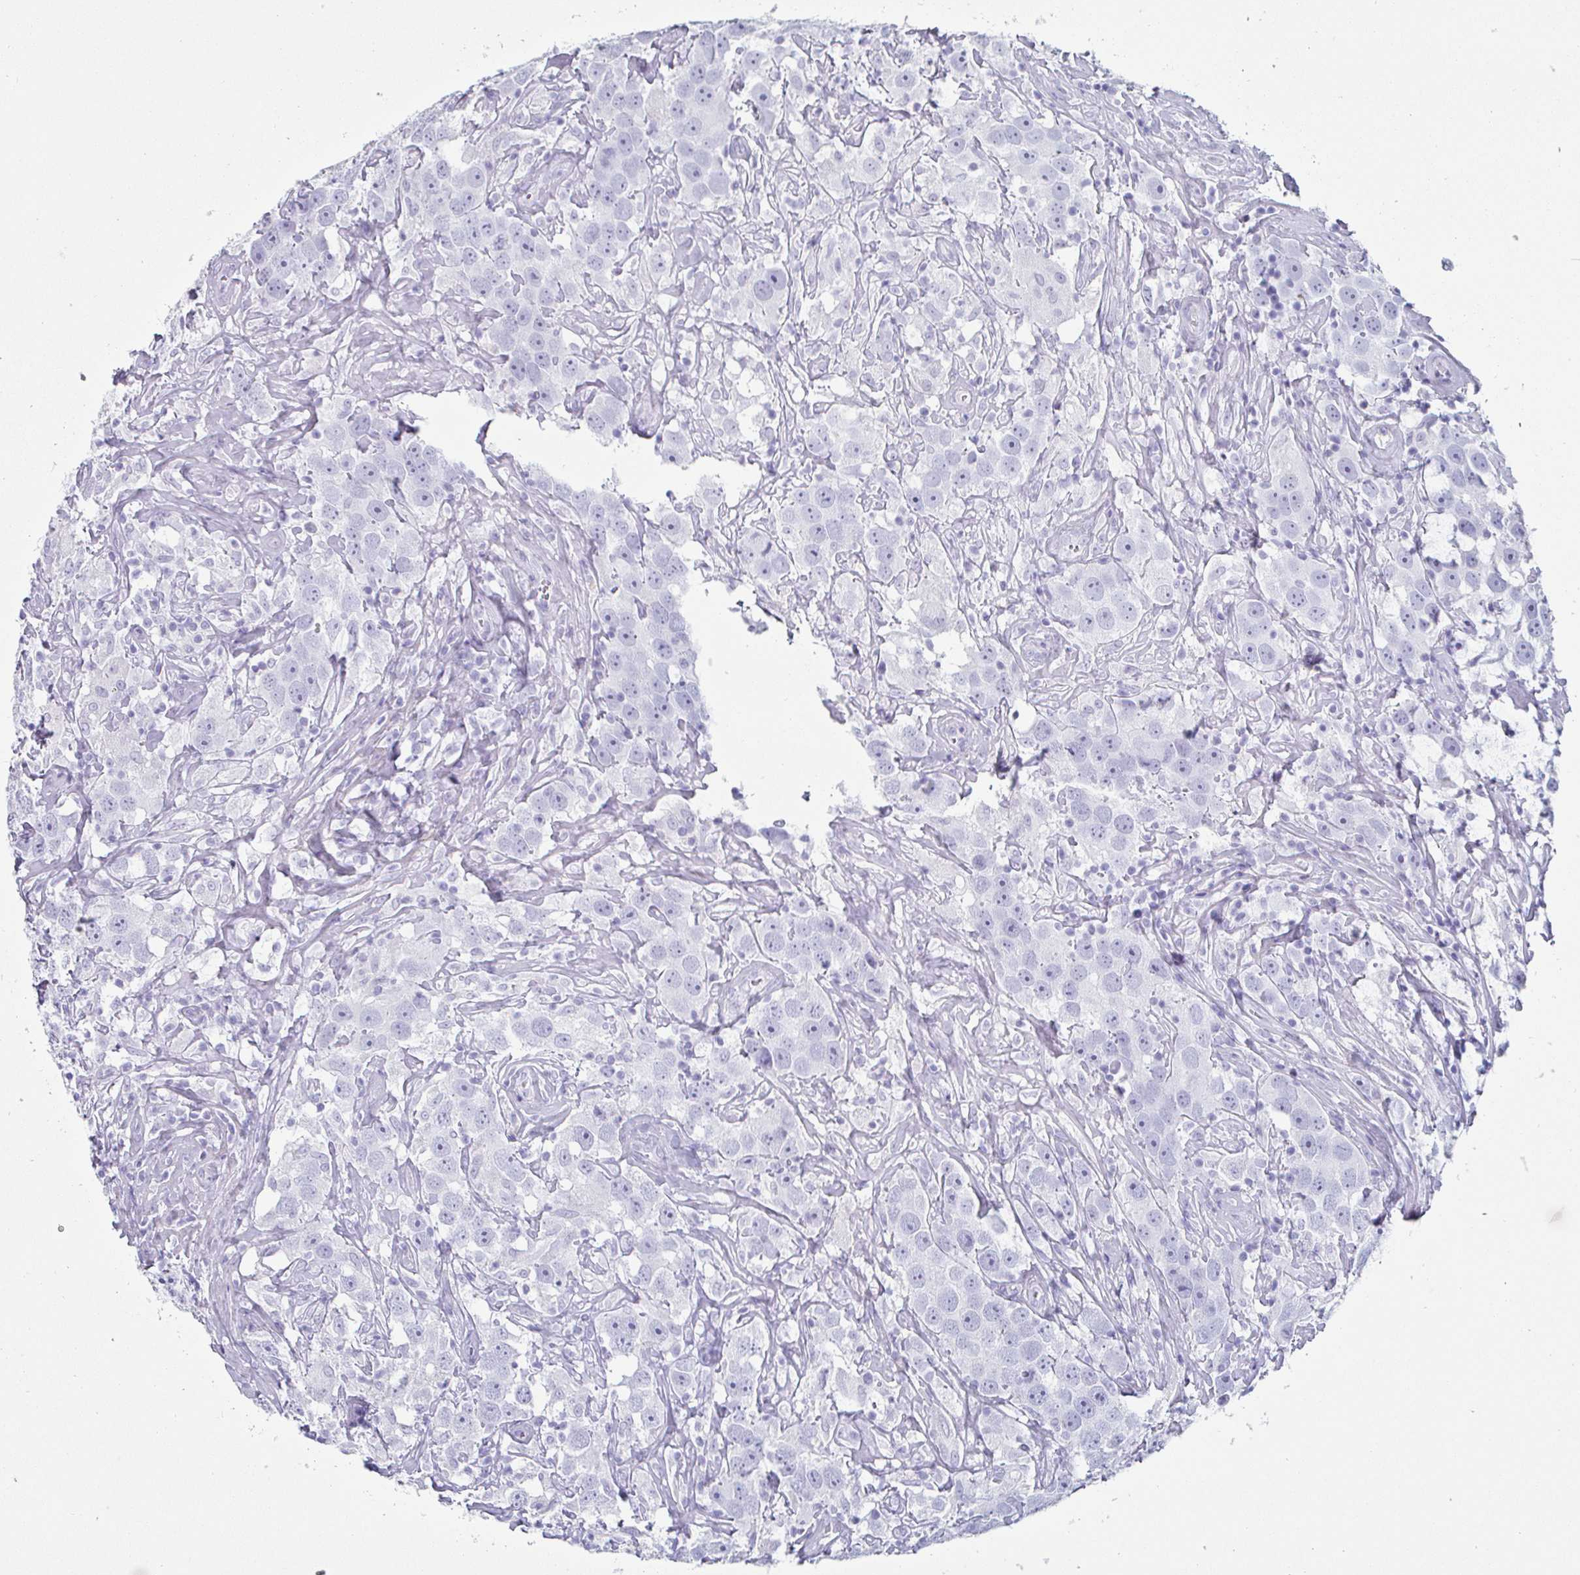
{"staining": {"intensity": "negative", "quantity": "none", "location": "none"}, "tissue": "testis cancer", "cell_type": "Tumor cells", "image_type": "cancer", "snomed": [{"axis": "morphology", "description": "Seminoma, NOS"}, {"axis": "topography", "description": "Testis"}], "caption": "IHC of testis cancer (seminoma) exhibits no expression in tumor cells. (DAB (3,3'-diaminobenzidine) immunohistochemistry with hematoxylin counter stain).", "gene": "CREG2", "patient": {"sex": "male", "age": 49}}